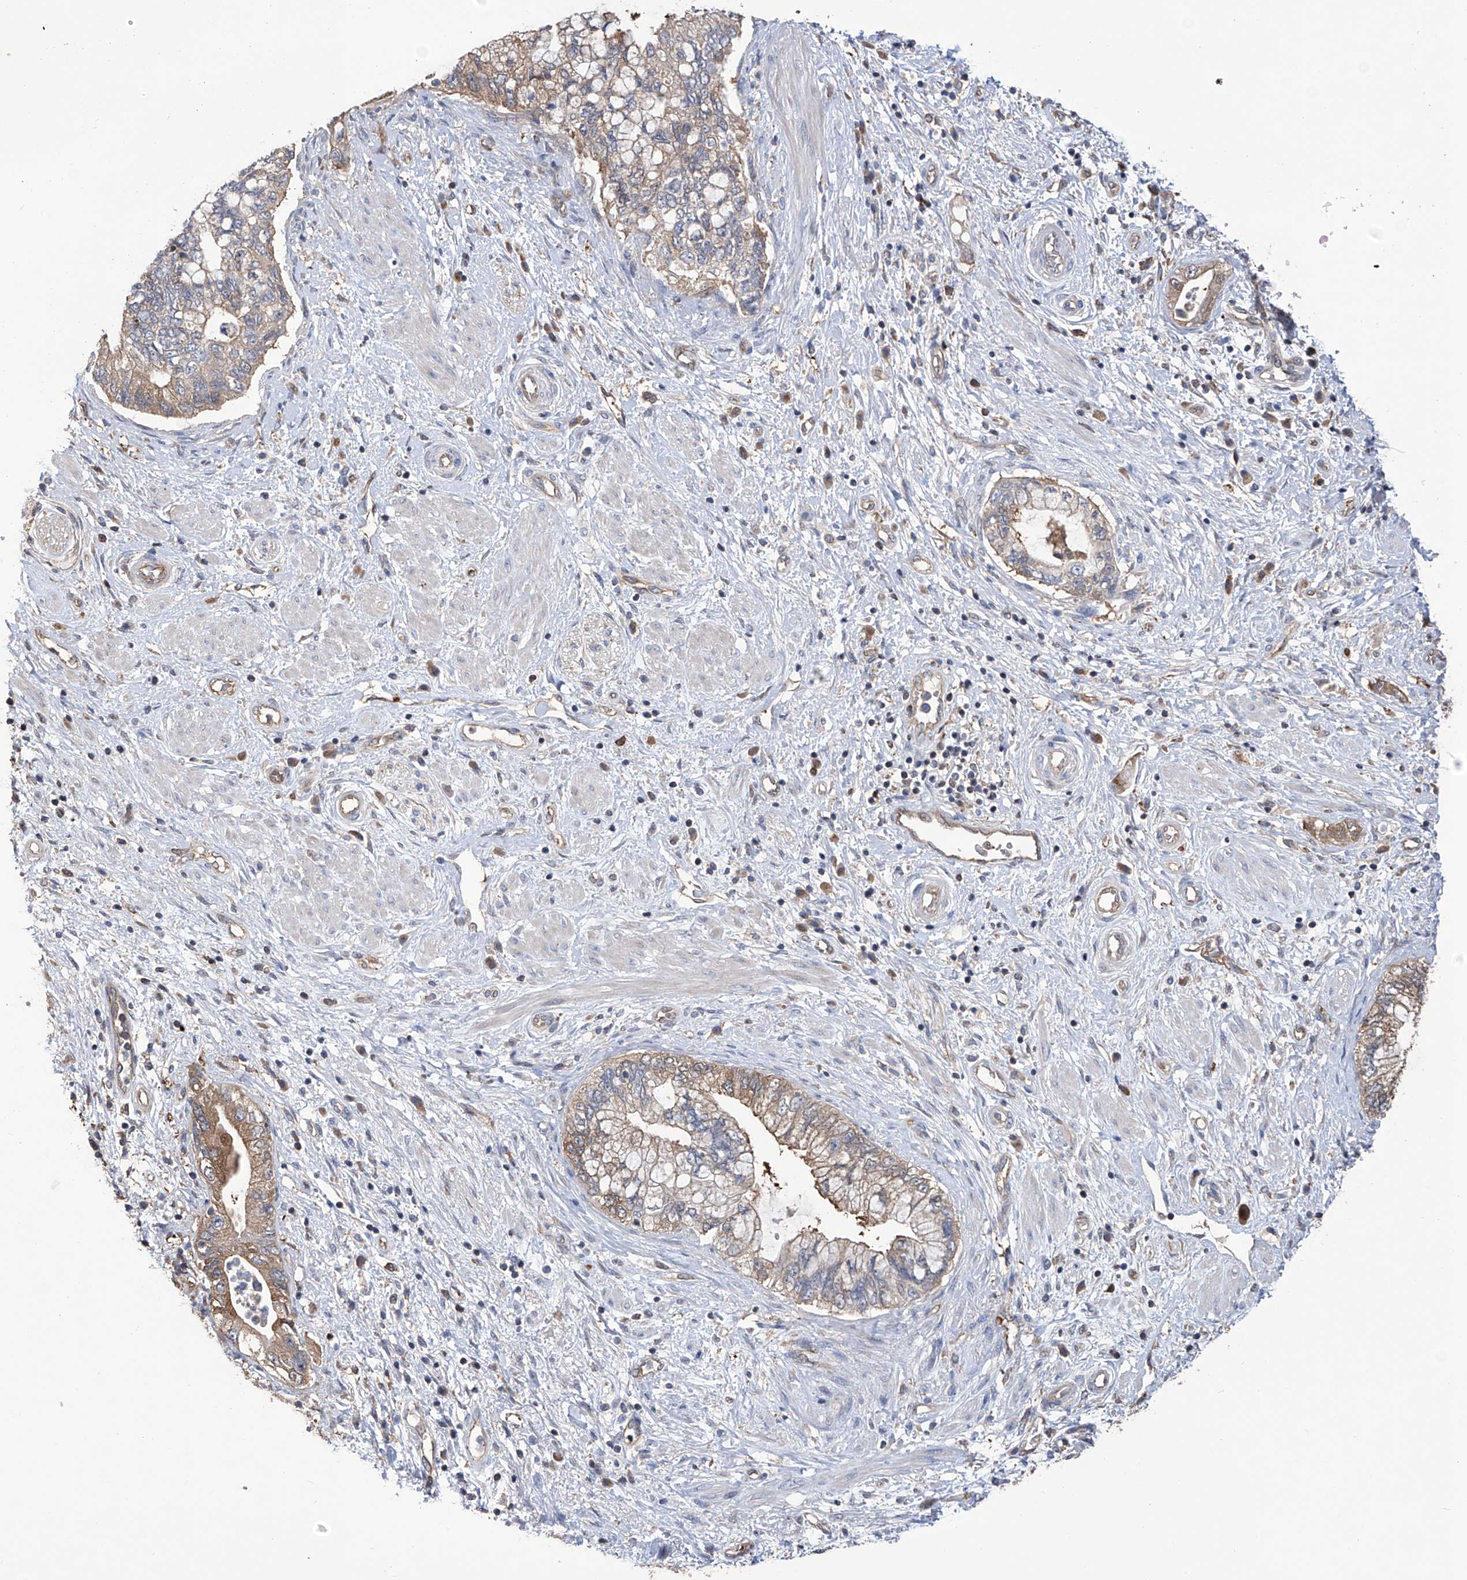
{"staining": {"intensity": "weak", "quantity": "25%-75%", "location": "cytoplasmic/membranous"}, "tissue": "pancreatic cancer", "cell_type": "Tumor cells", "image_type": "cancer", "snomed": [{"axis": "morphology", "description": "Adenocarcinoma, NOS"}, {"axis": "topography", "description": "Pancreas"}], "caption": "This is a micrograph of immunohistochemistry staining of pancreatic cancer, which shows weak positivity in the cytoplasmic/membranous of tumor cells.", "gene": "NUDT17", "patient": {"sex": "female", "age": 73}}